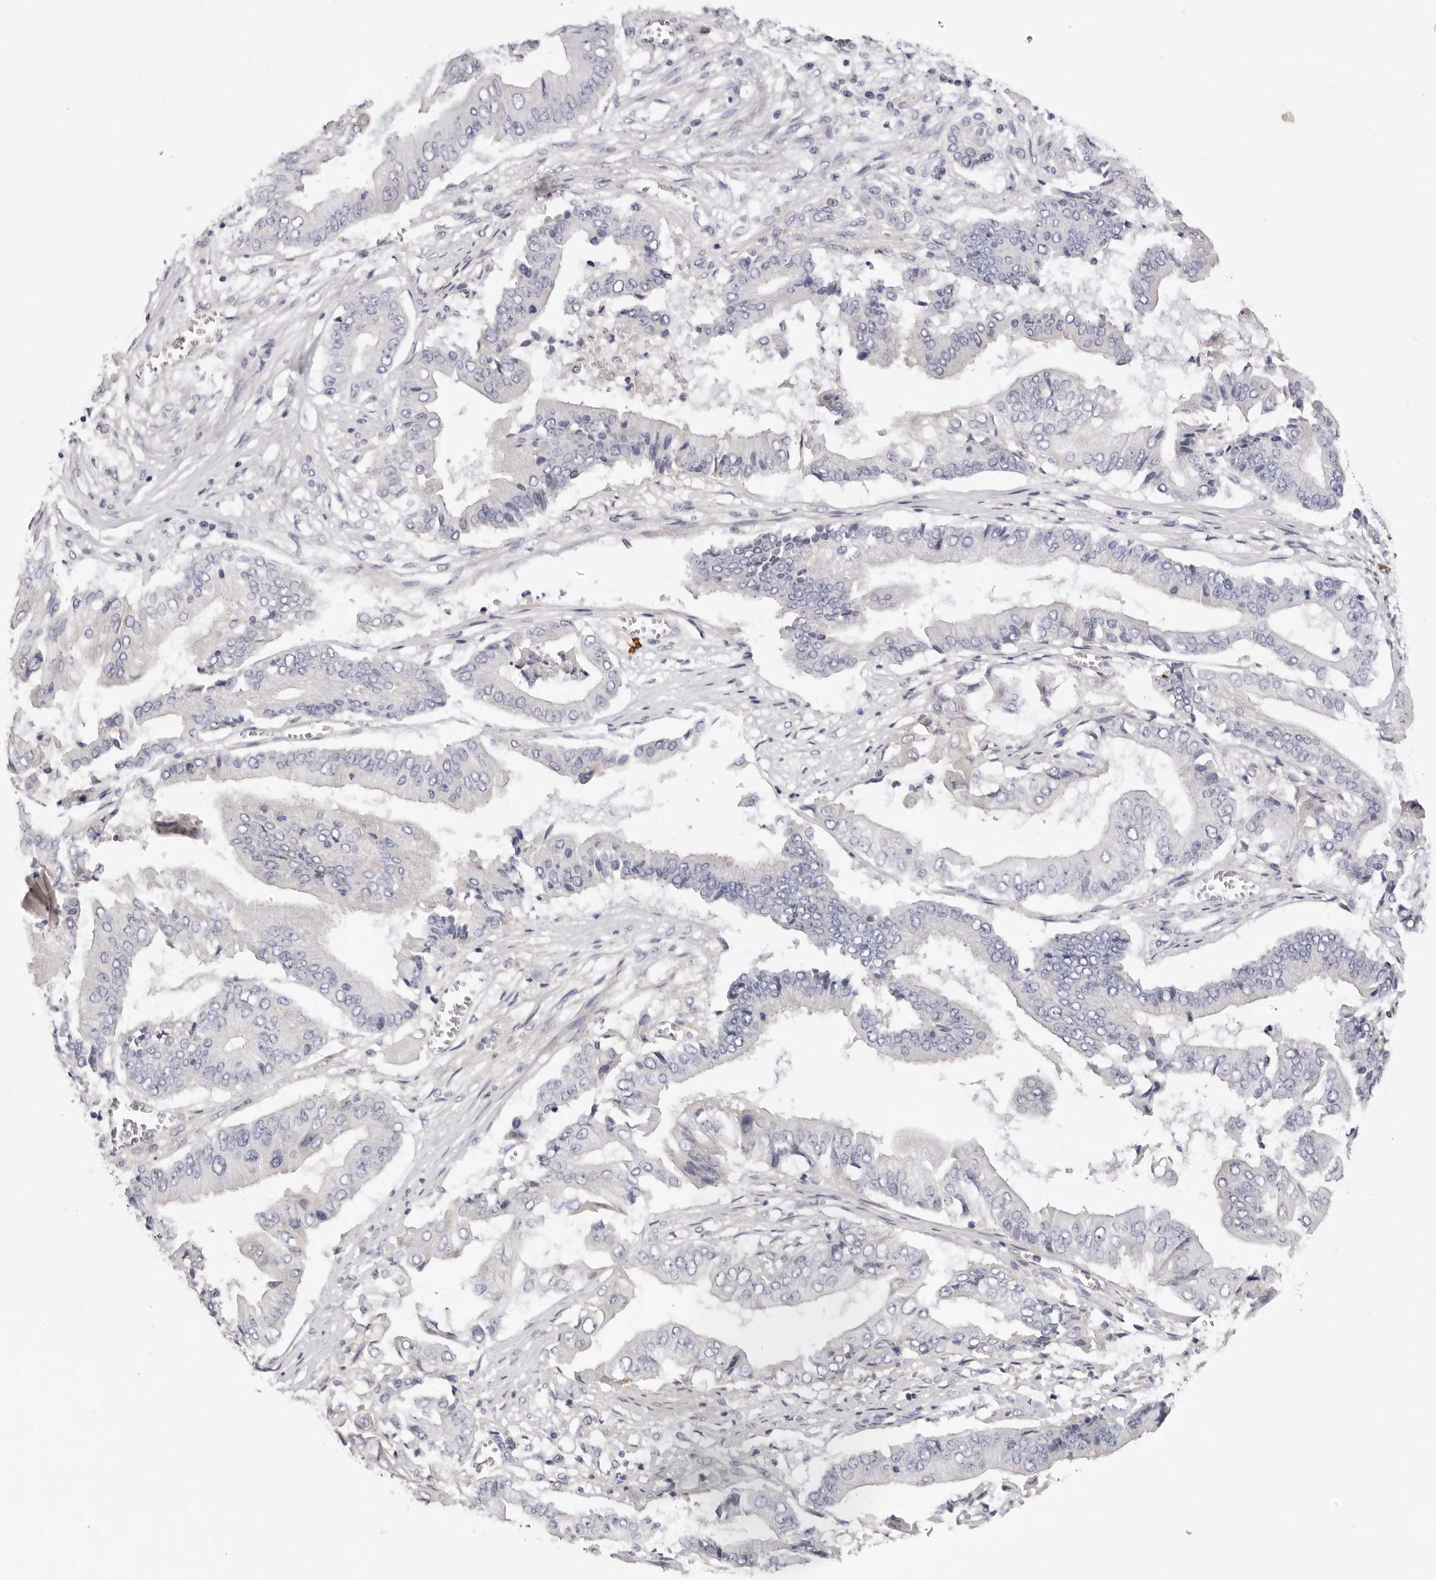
{"staining": {"intensity": "negative", "quantity": "none", "location": "none"}, "tissue": "pancreatic cancer", "cell_type": "Tumor cells", "image_type": "cancer", "snomed": [{"axis": "morphology", "description": "Adenocarcinoma, NOS"}, {"axis": "topography", "description": "Pancreas"}], "caption": "IHC histopathology image of pancreatic cancer (adenocarcinoma) stained for a protein (brown), which exhibits no expression in tumor cells. Nuclei are stained in blue.", "gene": "S1PR5", "patient": {"sex": "female", "age": 77}}